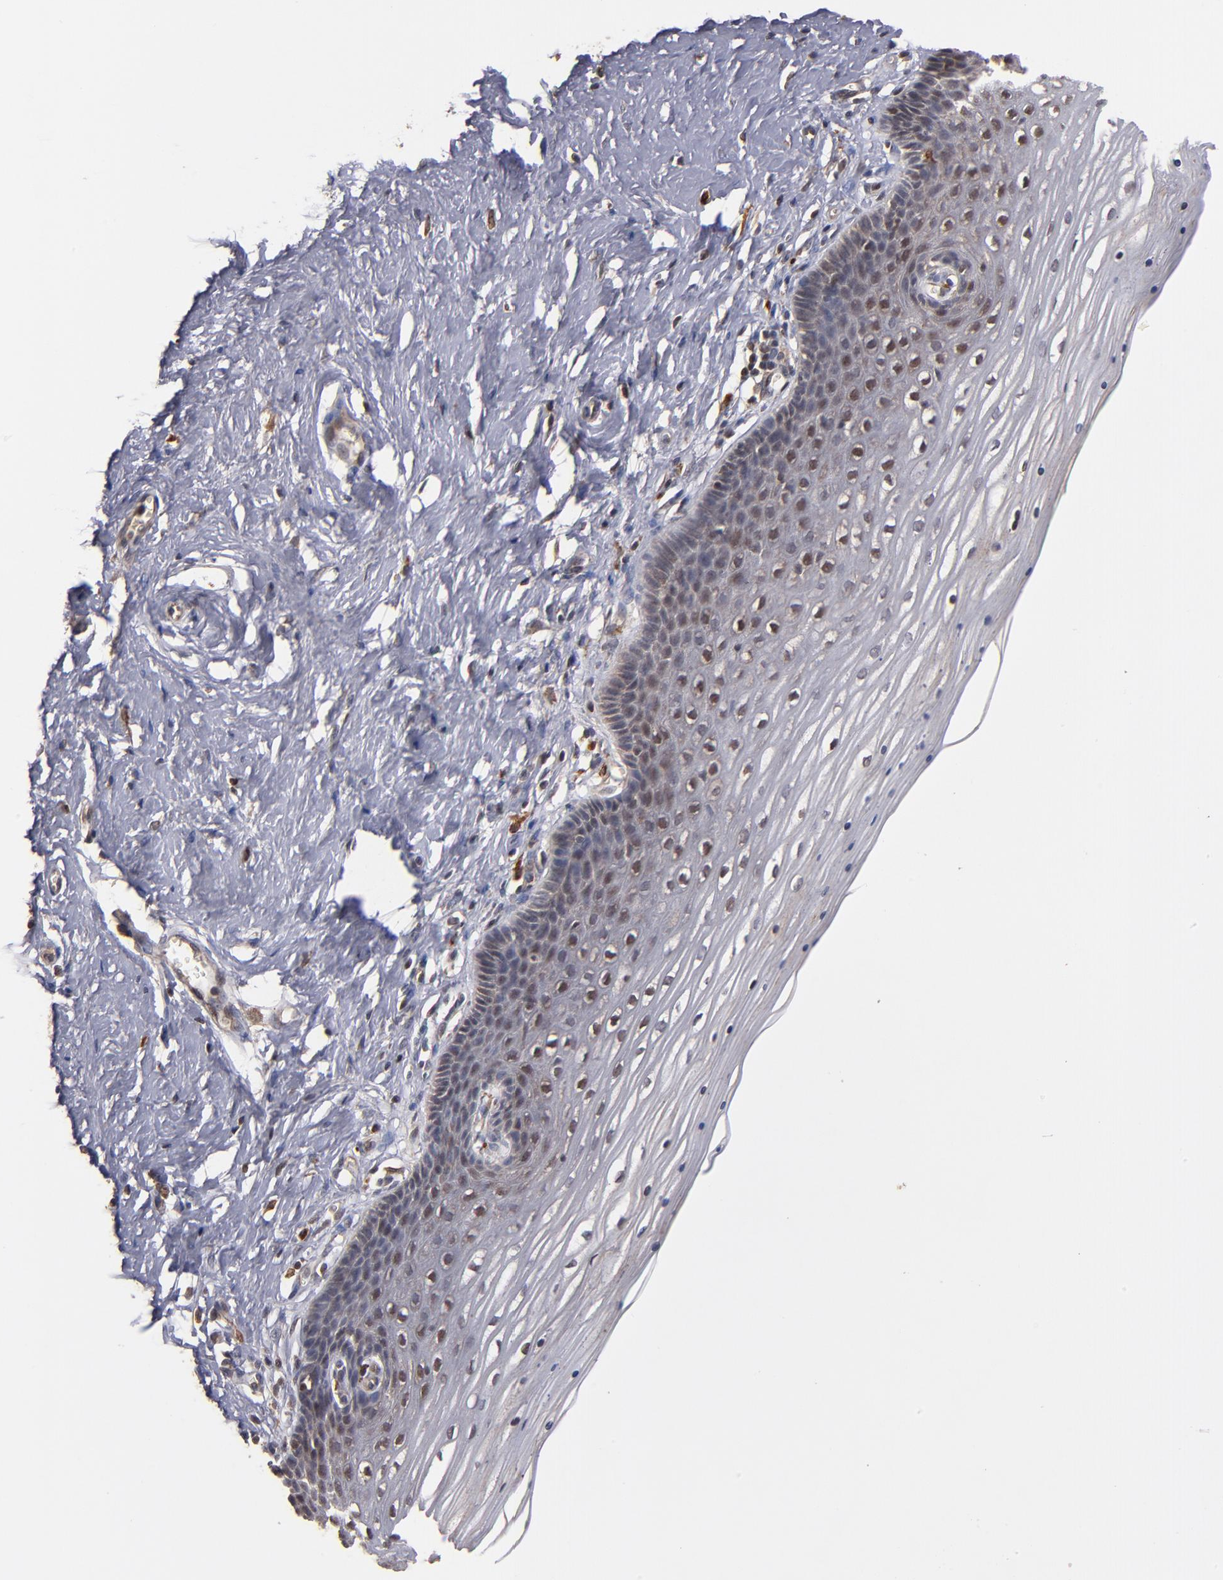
{"staining": {"intensity": "moderate", "quantity": ">75%", "location": "cytoplasmic/membranous"}, "tissue": "cervix", "cell_type": "Glandular cells", "image_type": "normal", "snomed": [{"axis": "morphology", "description": "Normal tissue, NOS"}, {"axis": "topography", "description": "Cervix"}], "caption": "IHC staining of normal cervix, which reveals medium levels of moderate cytoplasmic/membranous expression in approximately >75% of glandular cells indicating moderate cytoplasmic/membranous protein expression. The staining was performed using DAB (3,3'-diaminobenzidine) (brown) for protein detection and nuclei were counterstained in hematoxylin (blue).", "gene": "BDKRB1", "patient": {"sex": "female", "age": 39}}